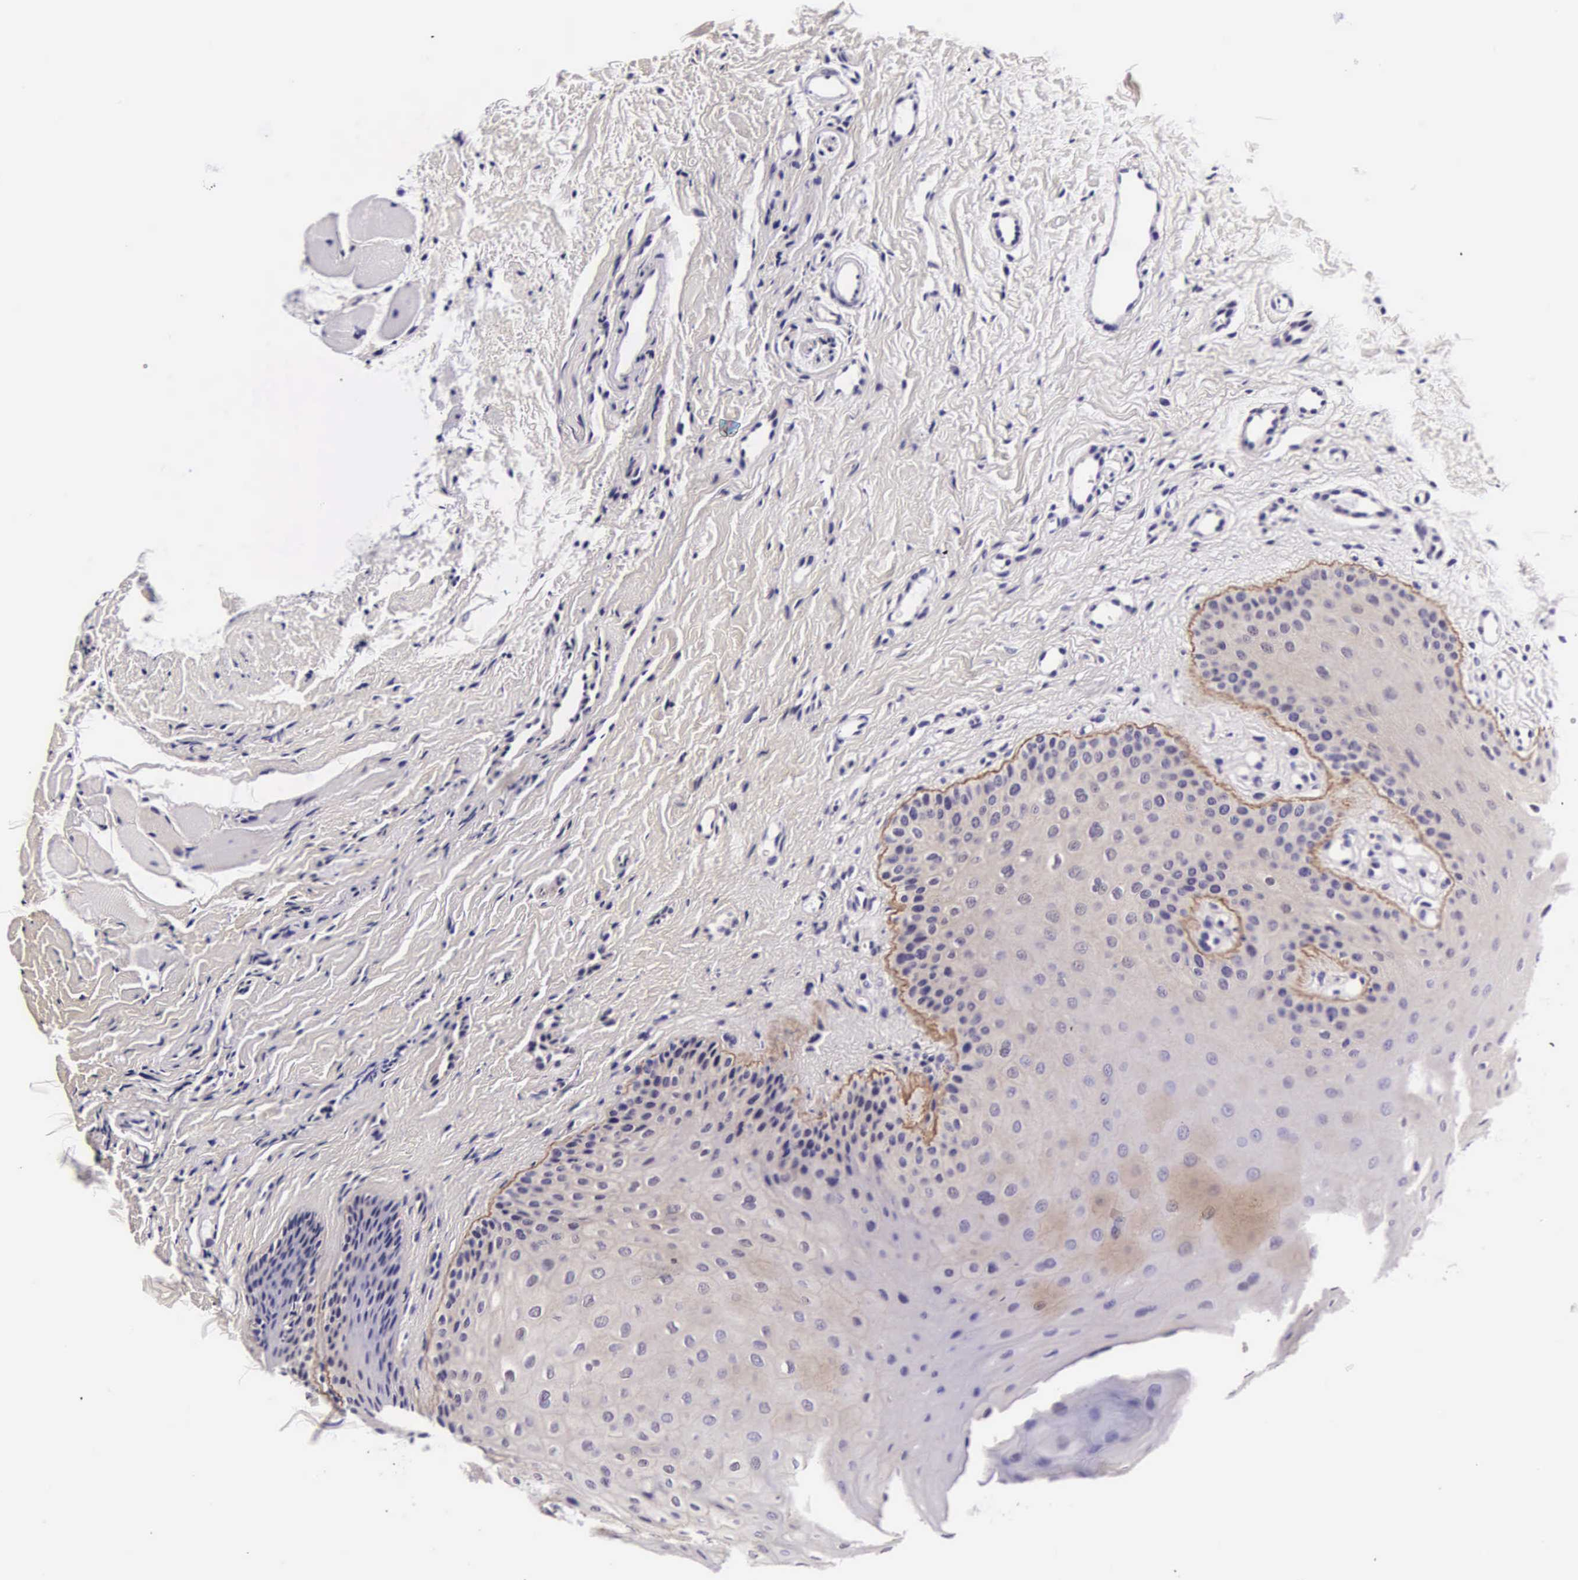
{"staining": {"intensity": "weak", "quantity": "<25%", "location": "cytoplasmic/membranous"}, "tissue": "oral mucosa", "cell_type": "Squamous epithelial cells", "image_type": "normal", "snomed": [{"axis": "morphology", "description": "Normal tissue, NOS"}, {"axis": "topography", "description": "Oral tissue"}], "caption": "Immunohistochemistry photomicrograph of normal oral mucosa stained for a protein (brown), which reveals no positivity in squamous epithelial cells.", "gene": "PHETA2", "patient": {"sex": "female", "age": 23}}